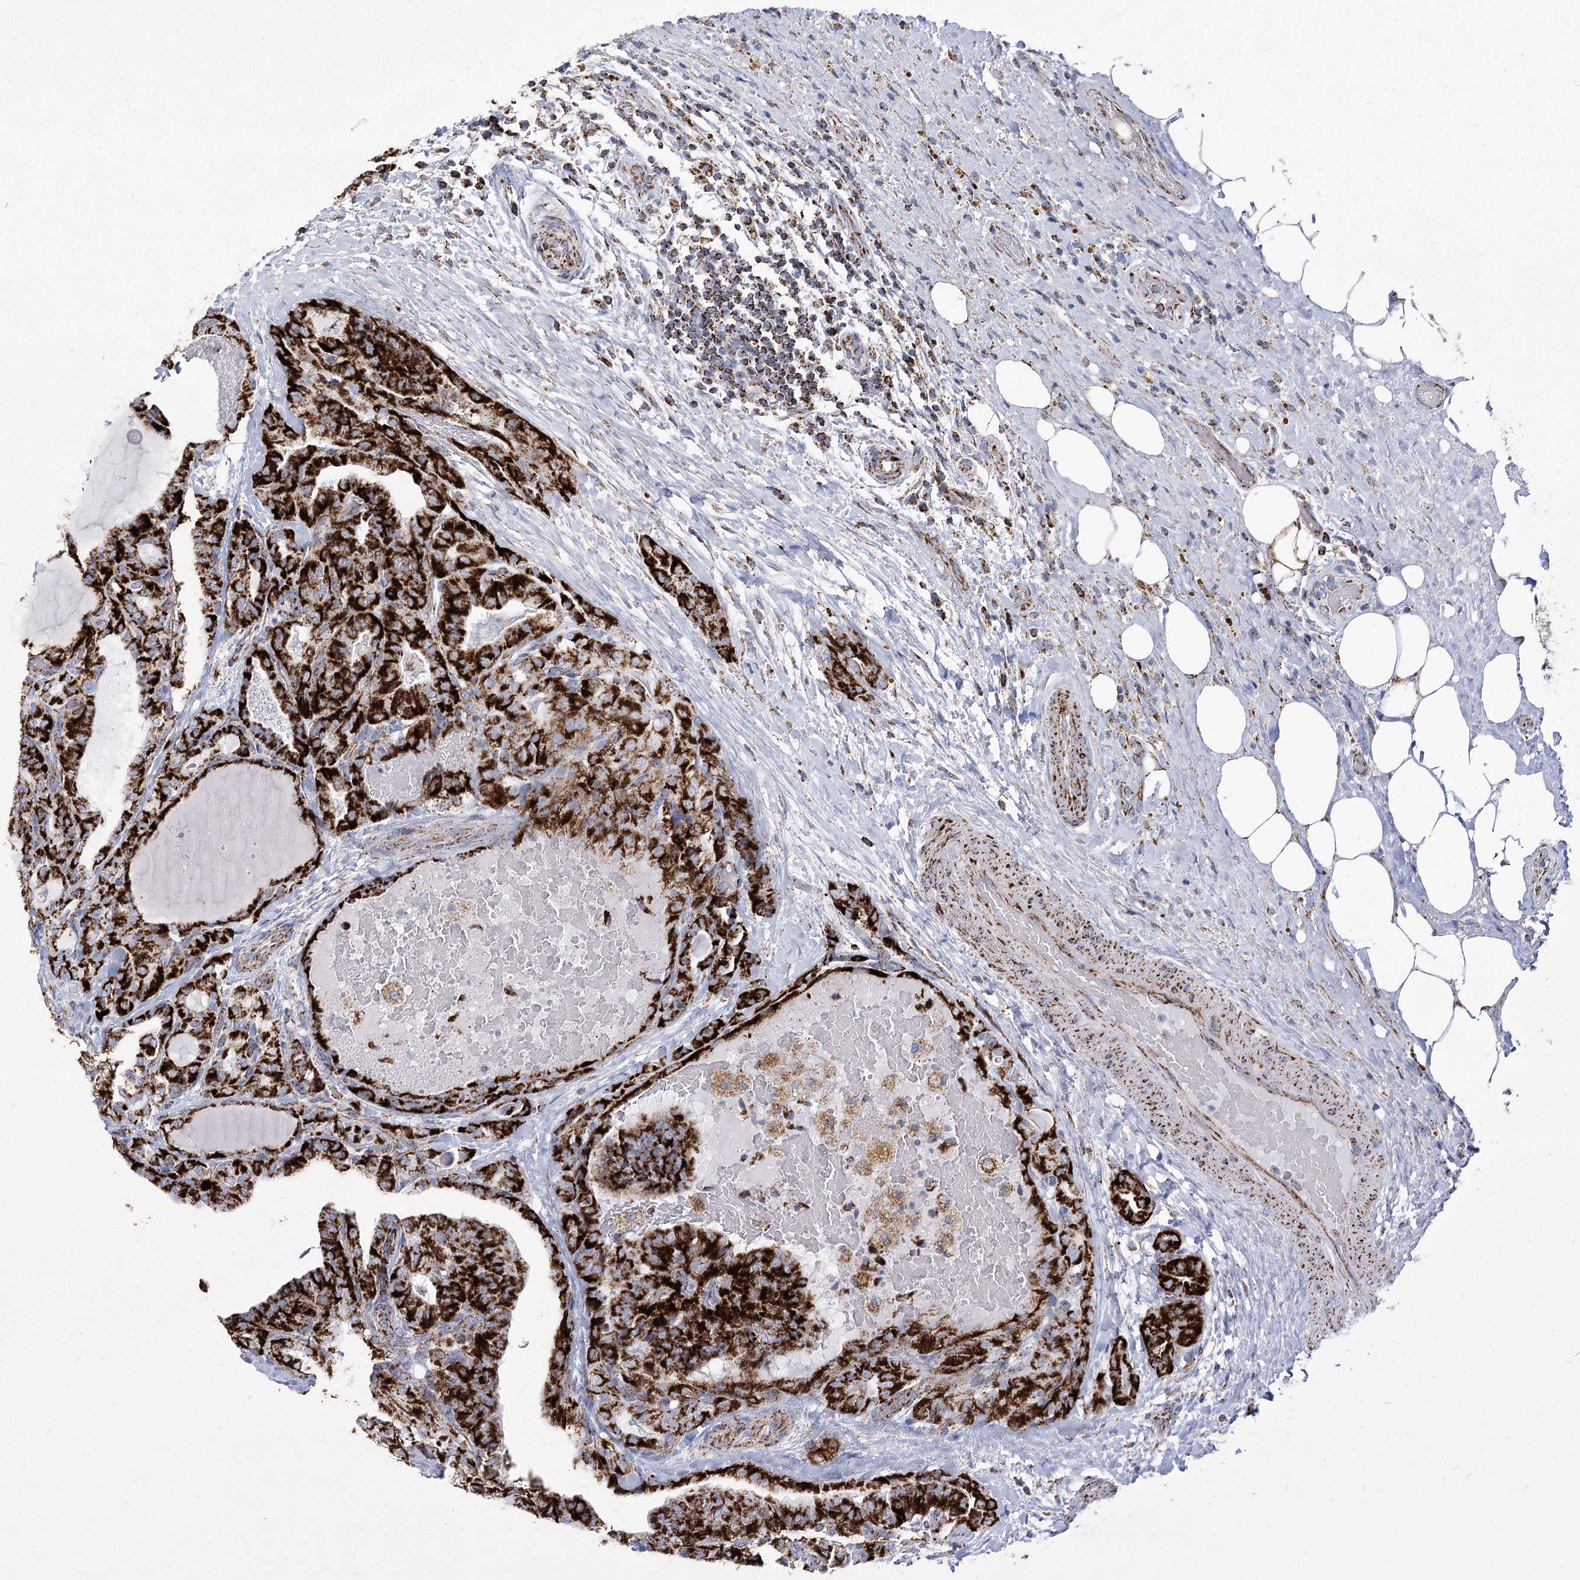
{"staining": {"intensity": "strong", "quantity": ">75%", "location": "cytoplasmic/membranous"}, "tissue": "thyroid cancer", "cell_type": "Tumor cells", "image_type": "cancer", "snomed": [{"axis": "morphology", "description": "Papillary adenocarcinoma, NOS"}, {"axis": "topography", "description": "Thyroid gland"}], "caption": "Thyroid papillary adenocarcinoma stained for a protein (brown) exhibits strong cytoplasmic/membranous positive staining in about >75% of tumor cells.", "gene": "PDHB", "patient": {"sex": "male", "age": 77}}